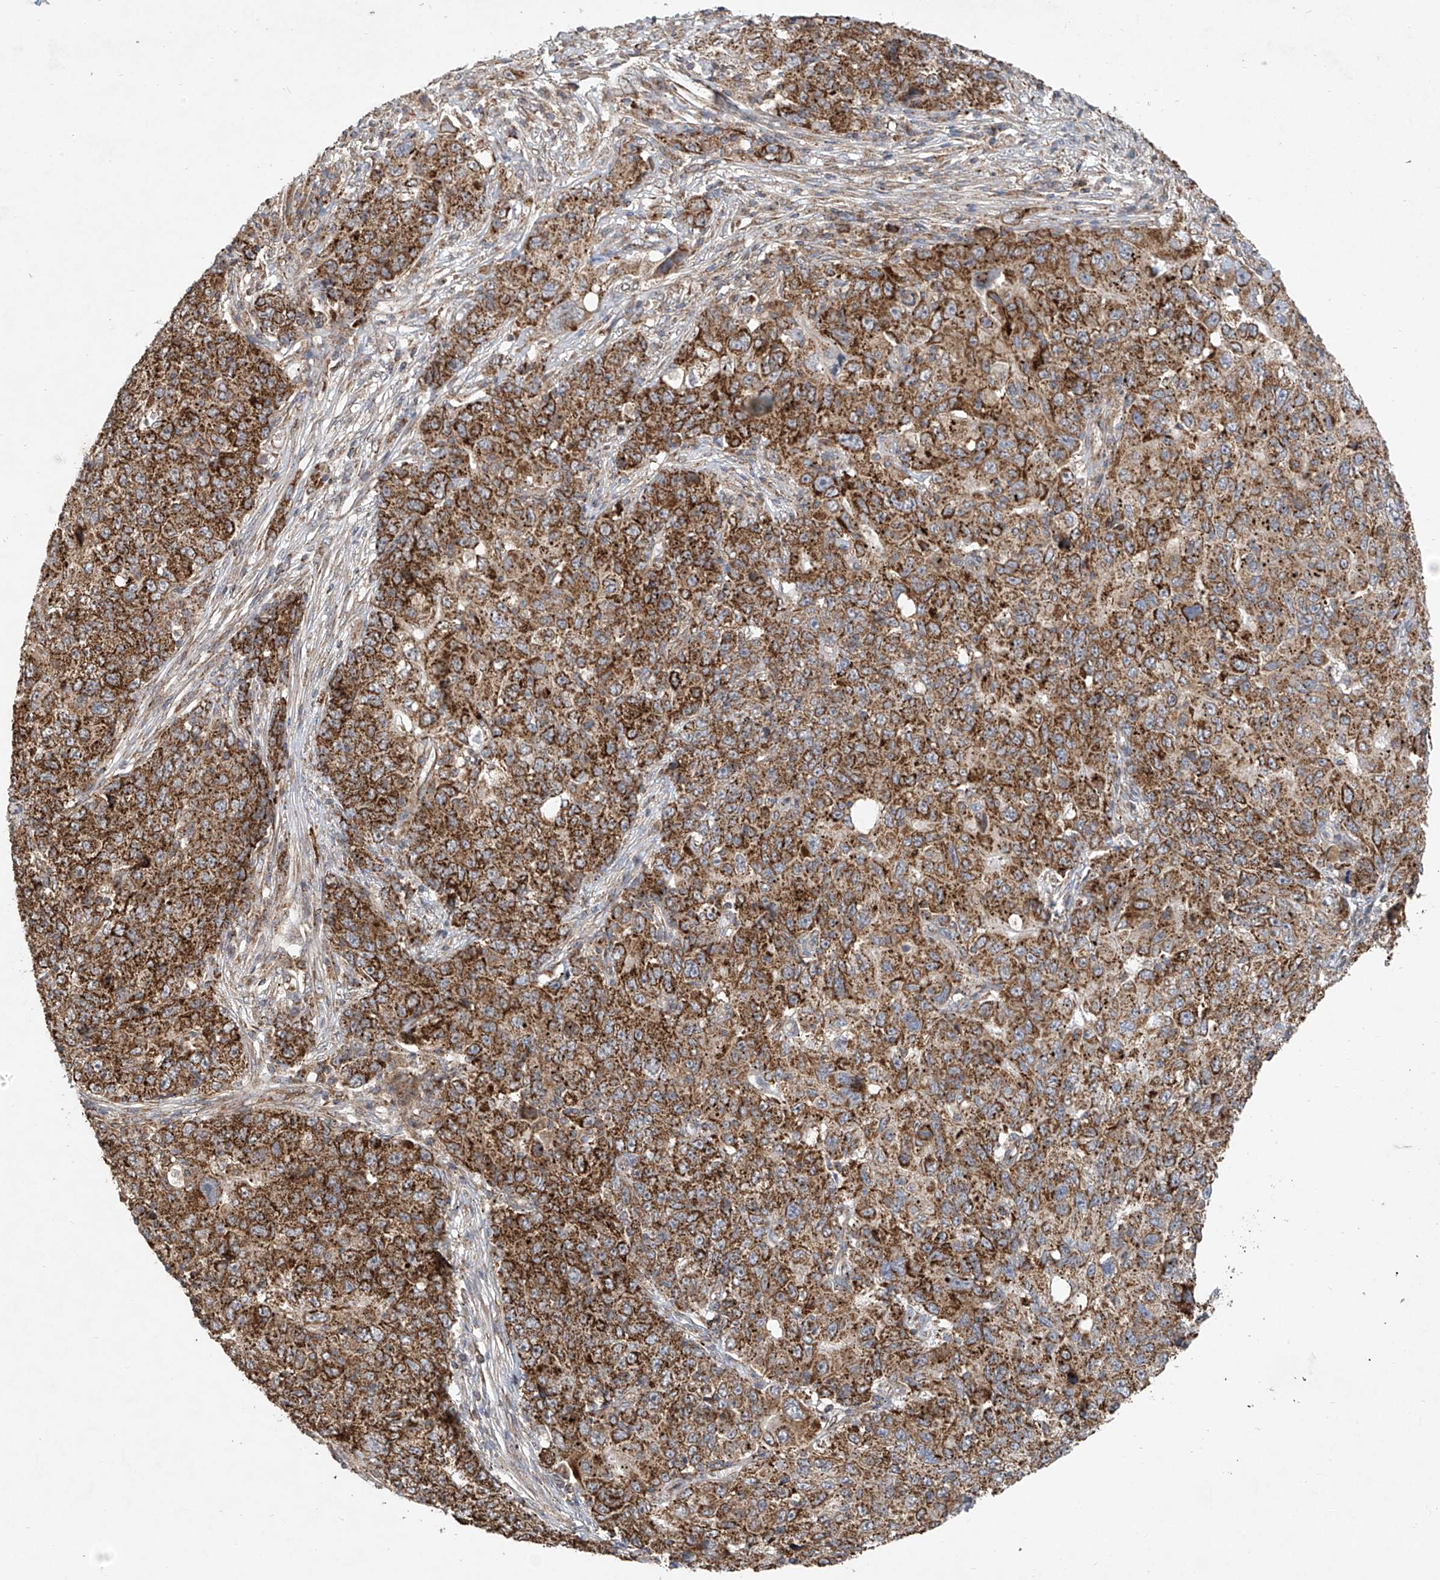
{"staining": {"intensity": "strong", "quantity": ">75%", "location": "cytoplasmic/membranous"}, "tissue": "ovarian cancer", "cell_type": "Tumor cells", "image_type": "cancer", "snomed": [{"axis": "morphology", "description": "Carcinoma, endometroid"}, {"axis": "topography", "description": "Ovary"}], "caption": "A brown stain highlights strong cytoplasmic/membranous staining of a protein in ovarian cancer (endometroid carcinoma) tumor cells. (Stains: DAB in brown, nuclei in blue, Microscopy: brightfield microscopy at high magnification).", "gene": "UQCC1", "patient": {"sex": "female", "age": 42}}